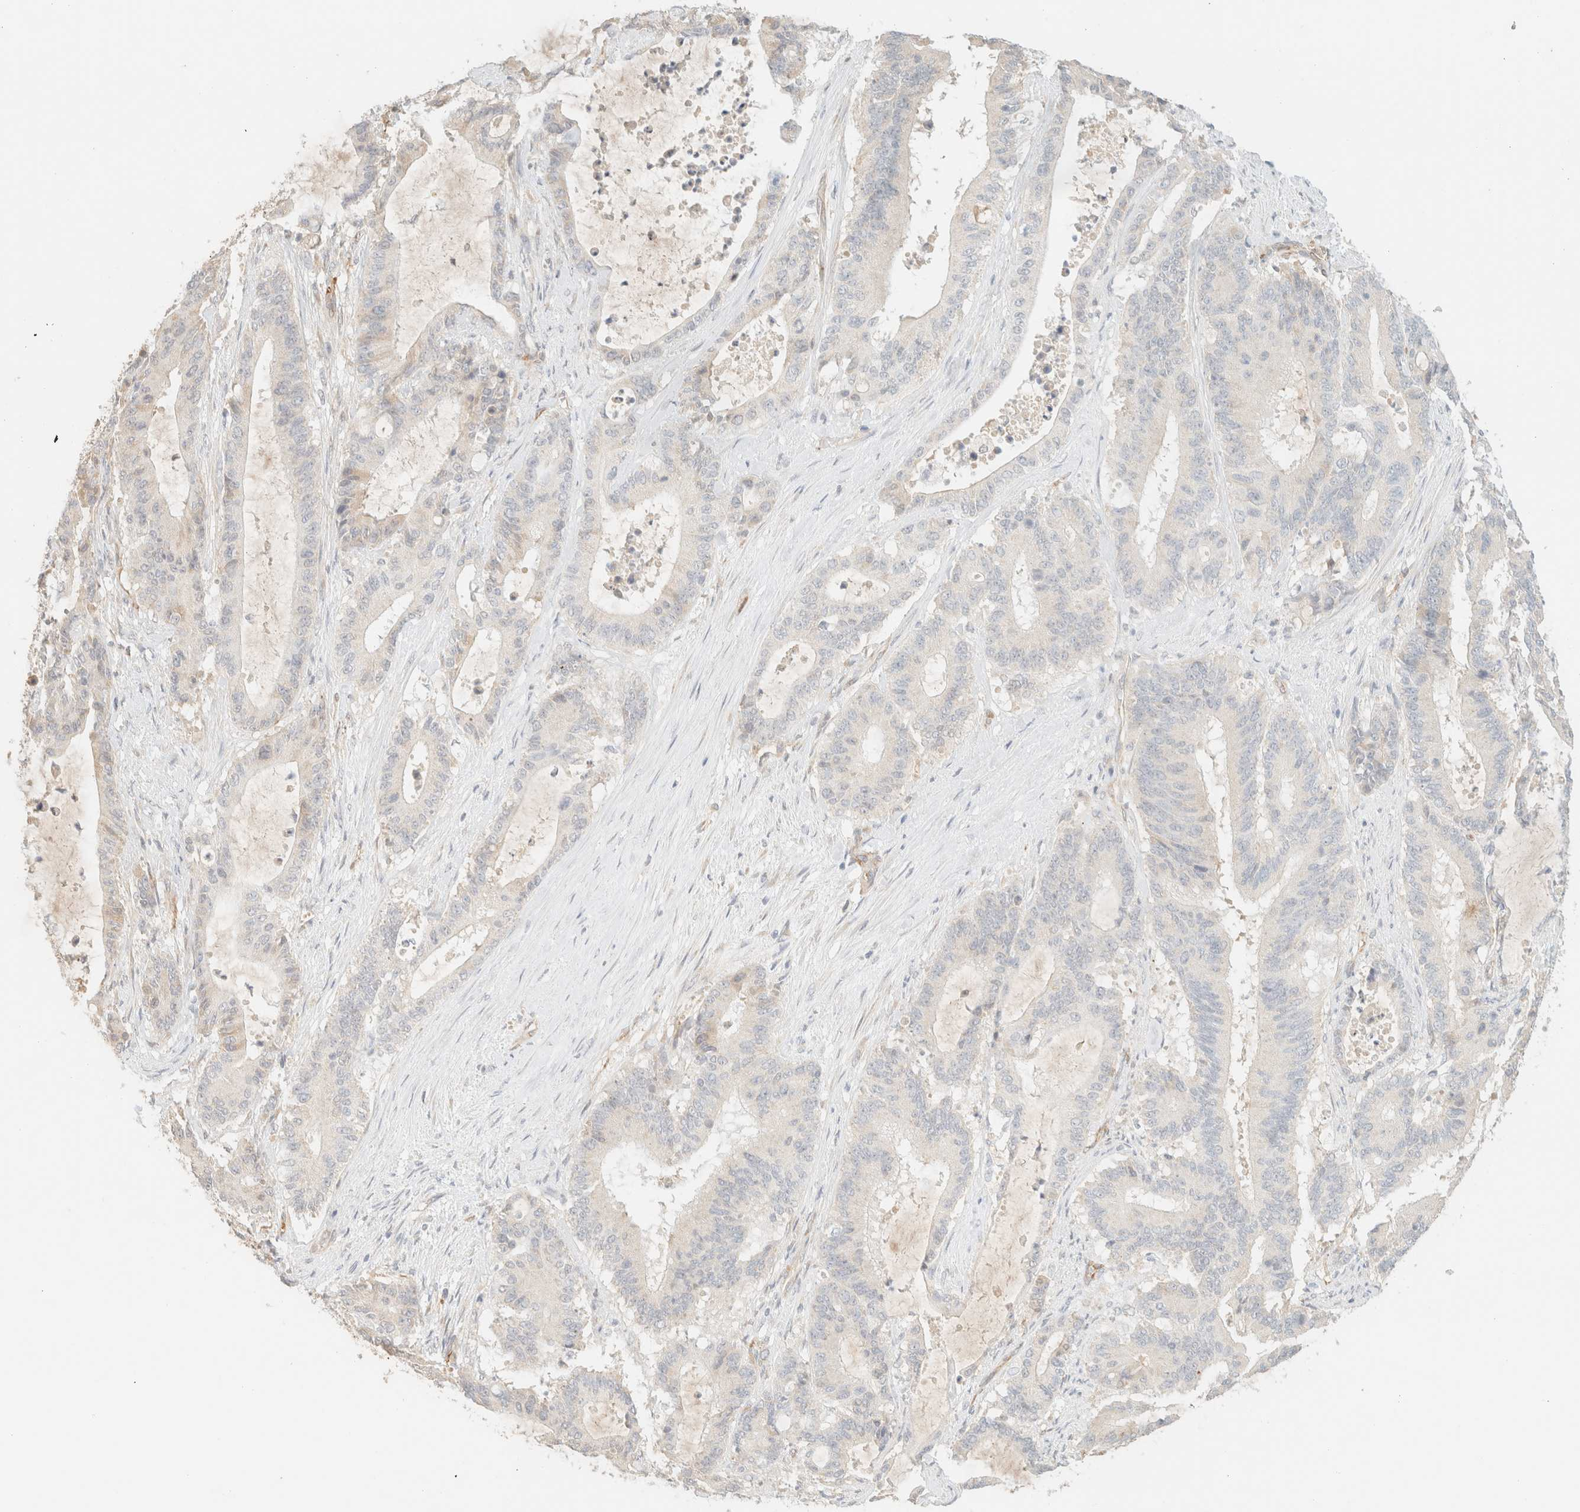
{"staining": {"intensity": "negative", "quantity": "none", "location": "none"}, "tissue": "liver cancer", "cell_type": "Tumor cells", "image_type": "cancer", "snomed": [{"axis": "morphology", "description": "Cholangiocarcinoma"}, {"axis": "topography", "description": "Liver"}], "caption": "Tumor cells are negative for protein expression in human liver cholangiocarcinoma.", "gene": "SPARCL1", "patient": {"sex": "female", "age": 73}}